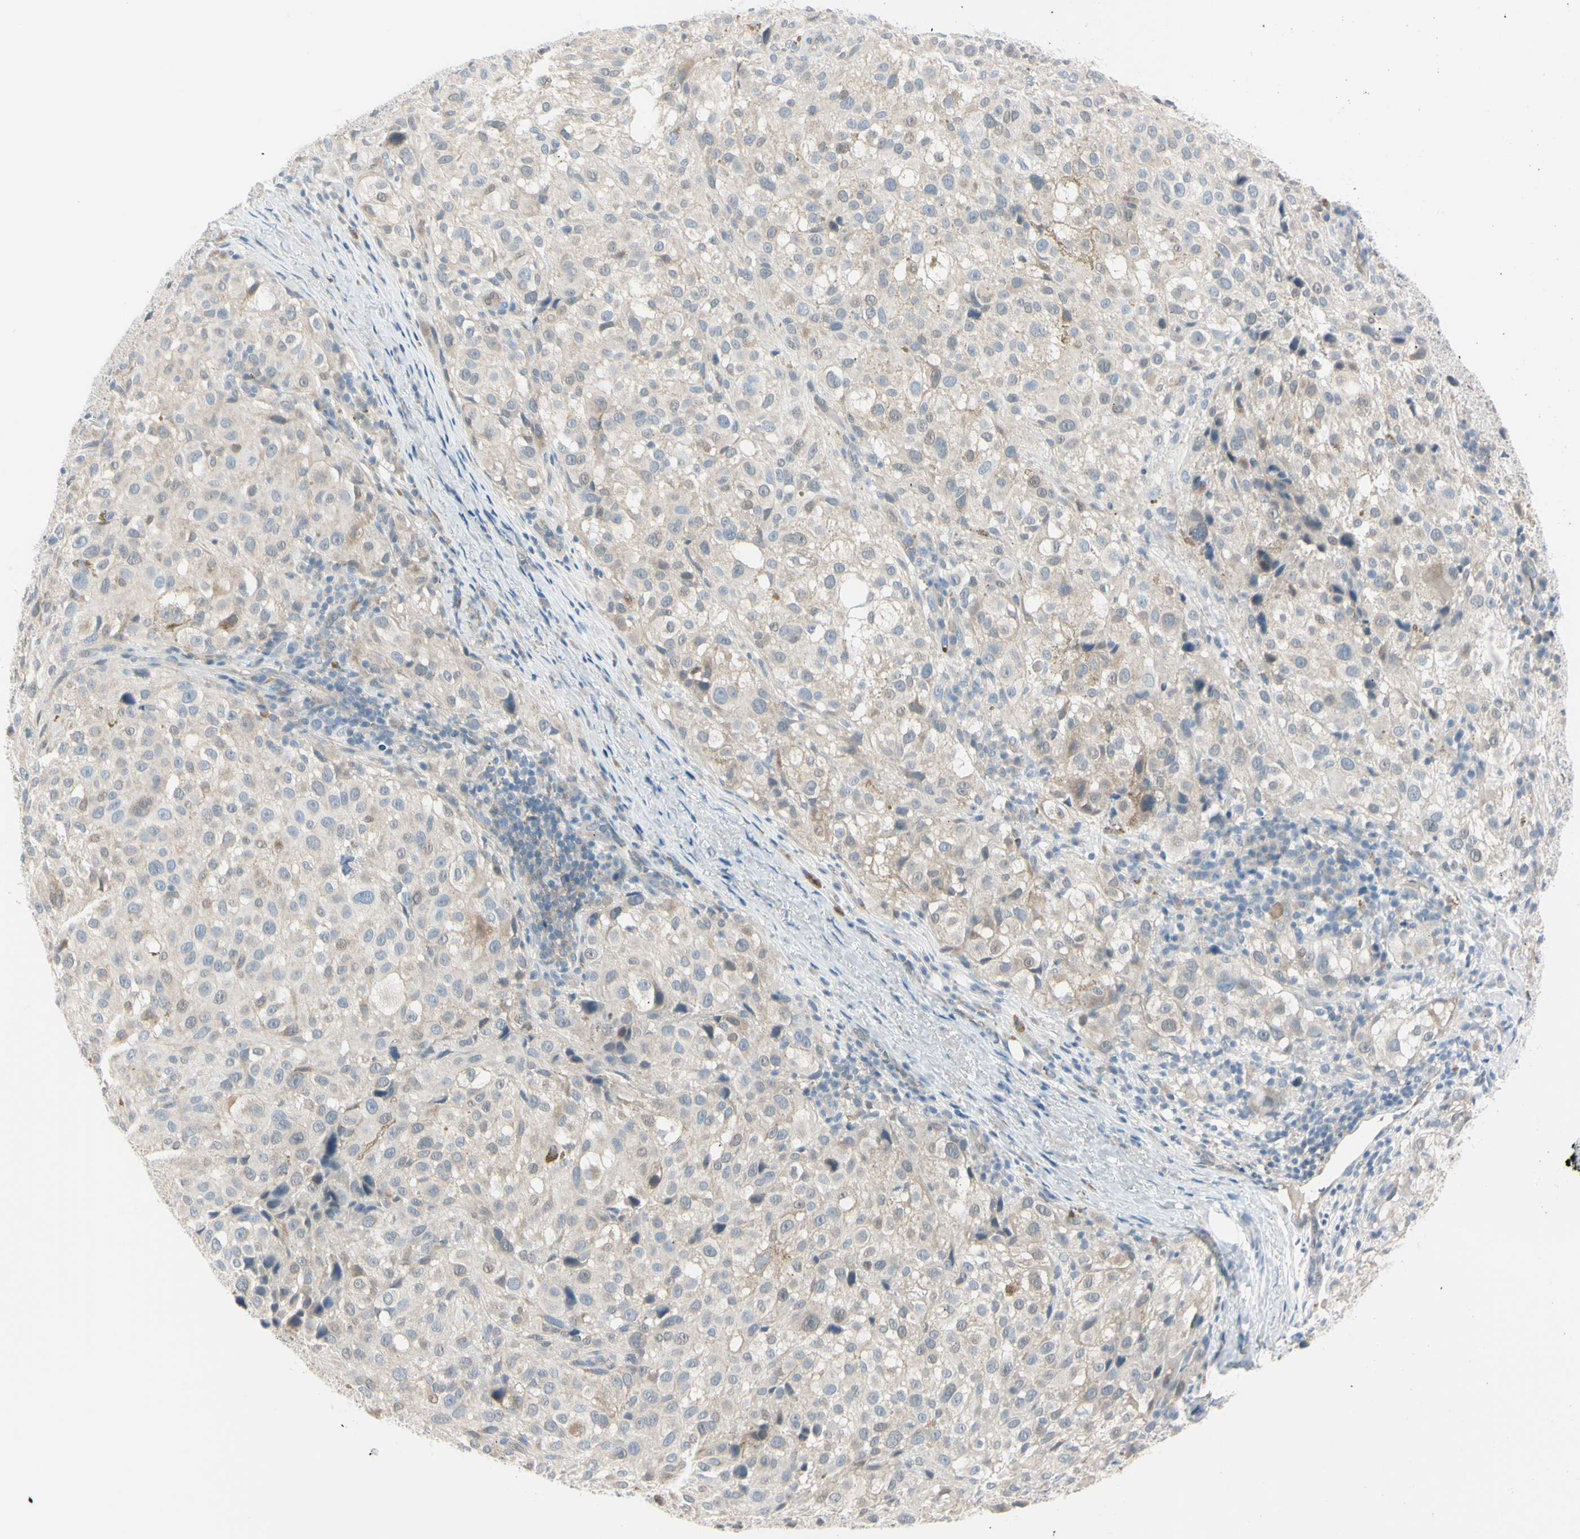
{"staining": {"intensity": "weak", "quantity": "<25%", "location": "cytoplasmic/membranous"}, "tissue": "melanoma", "cell_type": "Tumor cells", "image_type": "cancer", "snomed": [{"axis": "morphology", "description": "Necrosis, NOS"}, {"axis": "morphology", "description": "Malignant melanoma, NOS"}, {"axis": "topography", "description": "Skin"}], "caption": "Tumor cells show no significant protein staining in melanoma.", "gene": "ASB9", "patient": {"sex": "female", "age": 87}}